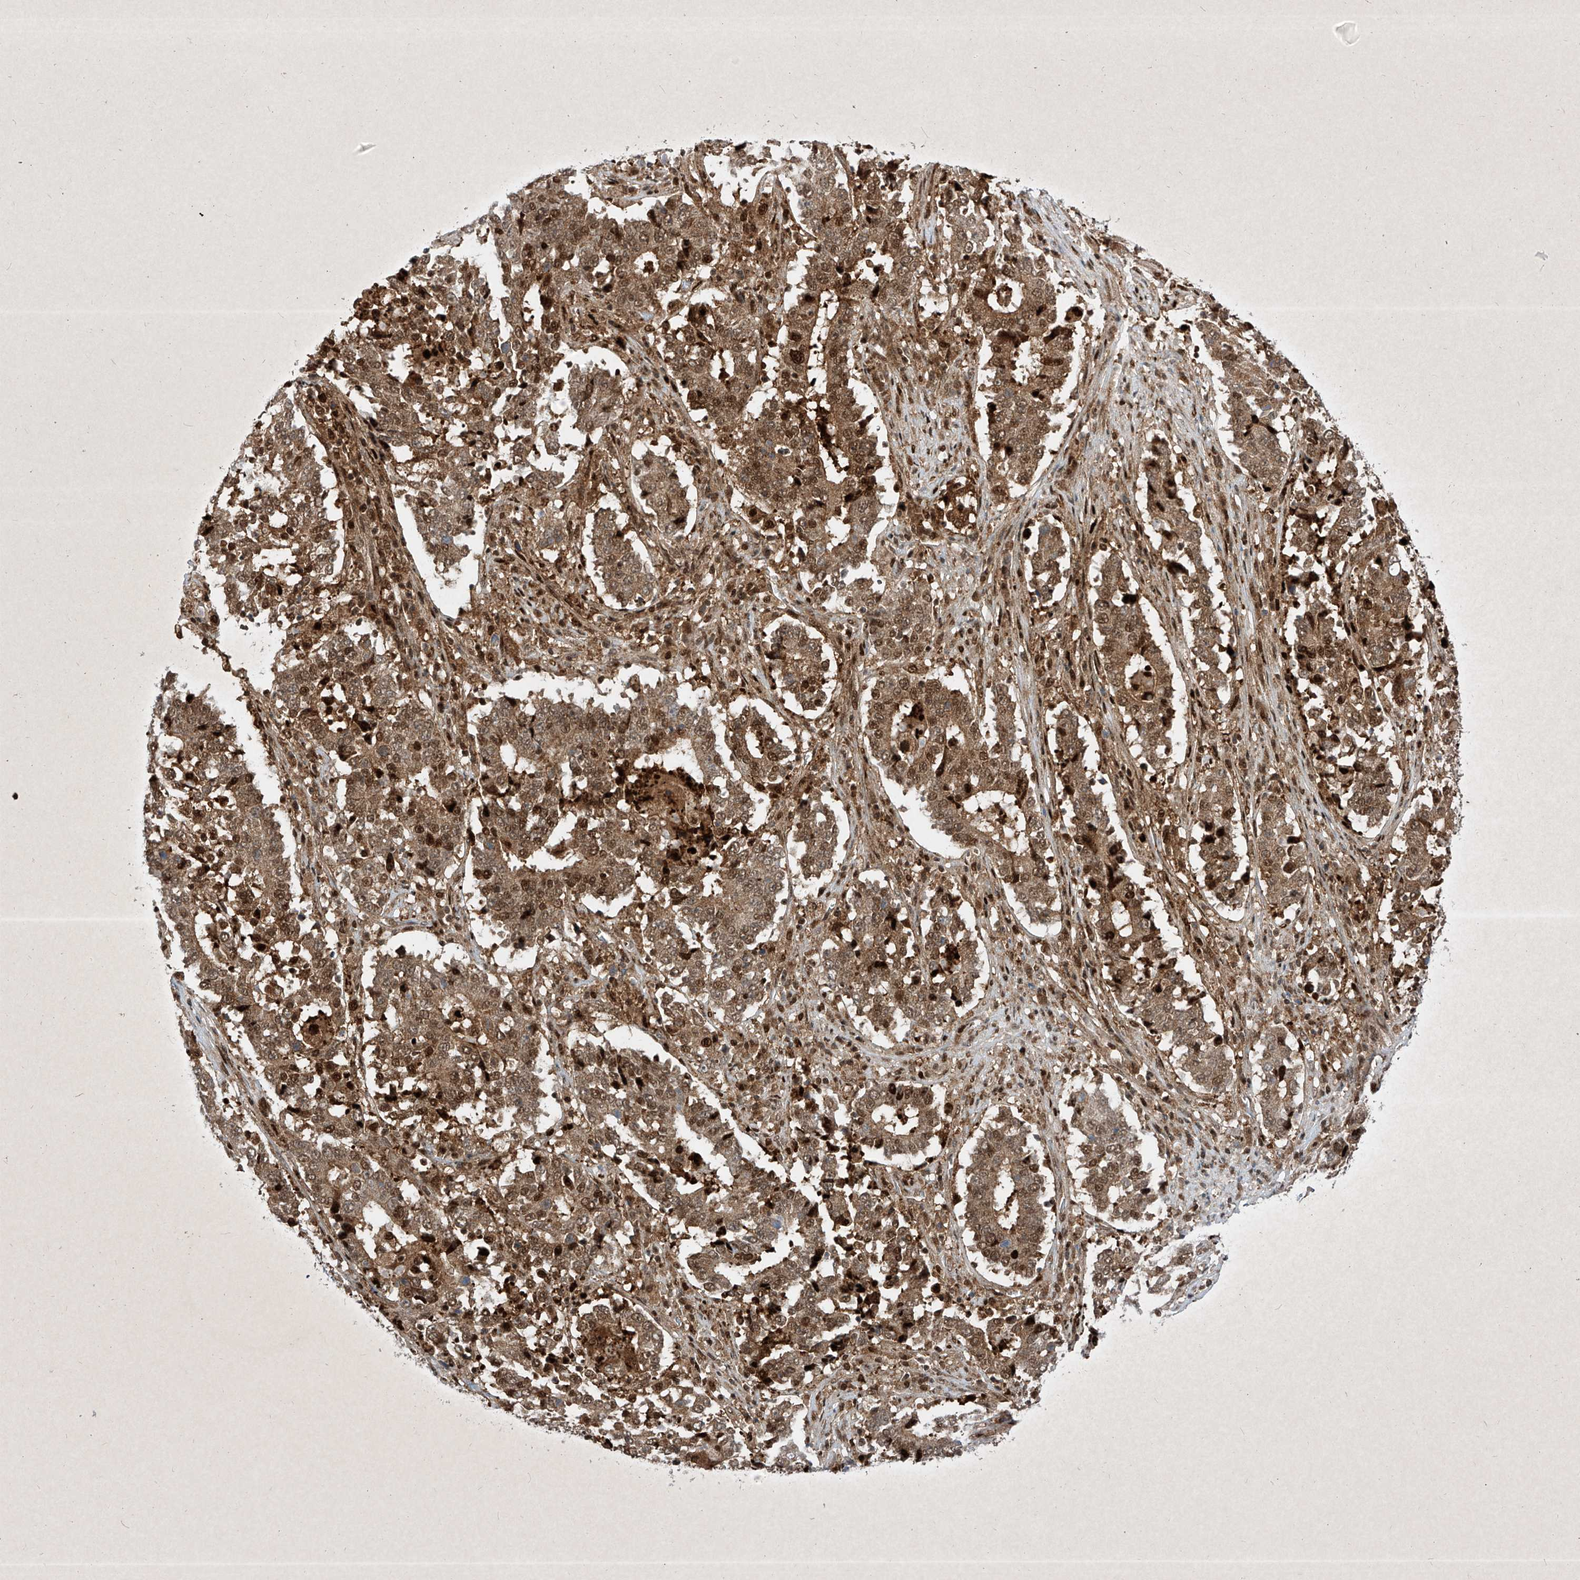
{"staining": {"intensity": "moderate", "quantity": ">75%", "location": "cytoplasmic/membranous,nuclear"}, "tissue": "stomach cancer", "cell_type": "Tumor cells", "image_type": "cancer", "snomed": [{"axis": "morphology", "description": "Adenocarcinoma, NOS"}, {"axis": "topography", "description": "Stomach"}], "caption": "This image shows immunohistochemistry (IHC) staining of stomach cancer, with medium moderate cytoplasmic/membranous and nuclear expression in approximately >75% of tumor cells.", "gene": "PSMB10", "patient": {"sex": "male", "age": 59}}